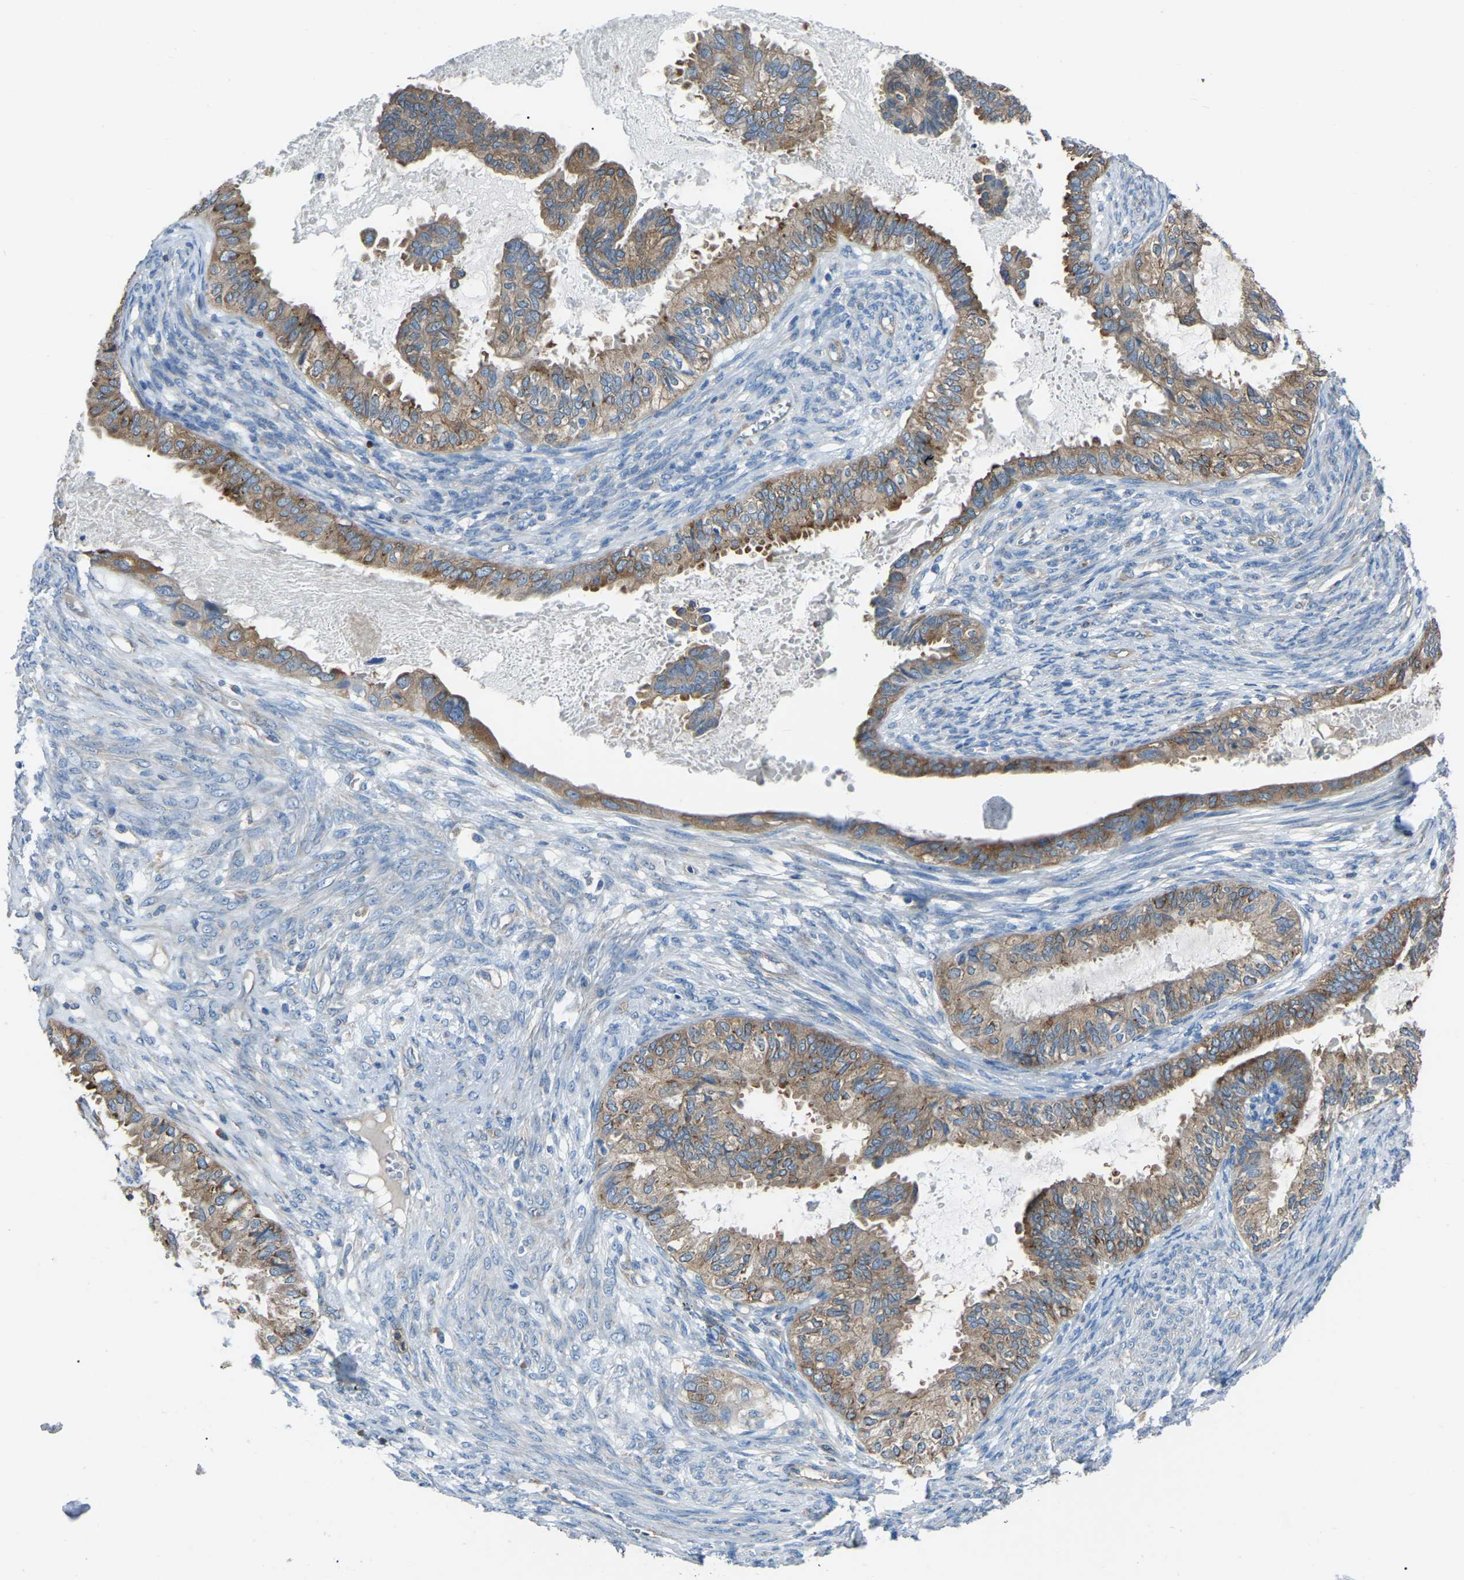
{"staining": {"intensity": "moderate", "quantity": ">75%", "location": "cytoplasmic/membranous"}, "tissue": "cervical cancer", "cell_type": "Tumor cells", "image_type": "cancer", "snomed": [{"axis": "morphology", "description": "Normal tissue, NOS"}, {"axis": "morphology", "description": "Adenocarcinoma, NOS"}, {"axis": "topography", "description": "Cervix"}, {"axis": "topography", "description": "Endometrium"}], "caption": "Immunohistochemistry (IHC) (DAB) staining of adenocarcinoma (cervical) reveals moderate cytoplasmic/membranous protein staining in about >75% of tumor cells. The protein of interest is shown in brown color, while the nuclei are stained blue.", "gene": "AIMP1", "patient": {"sex": "female", "age": 86}}